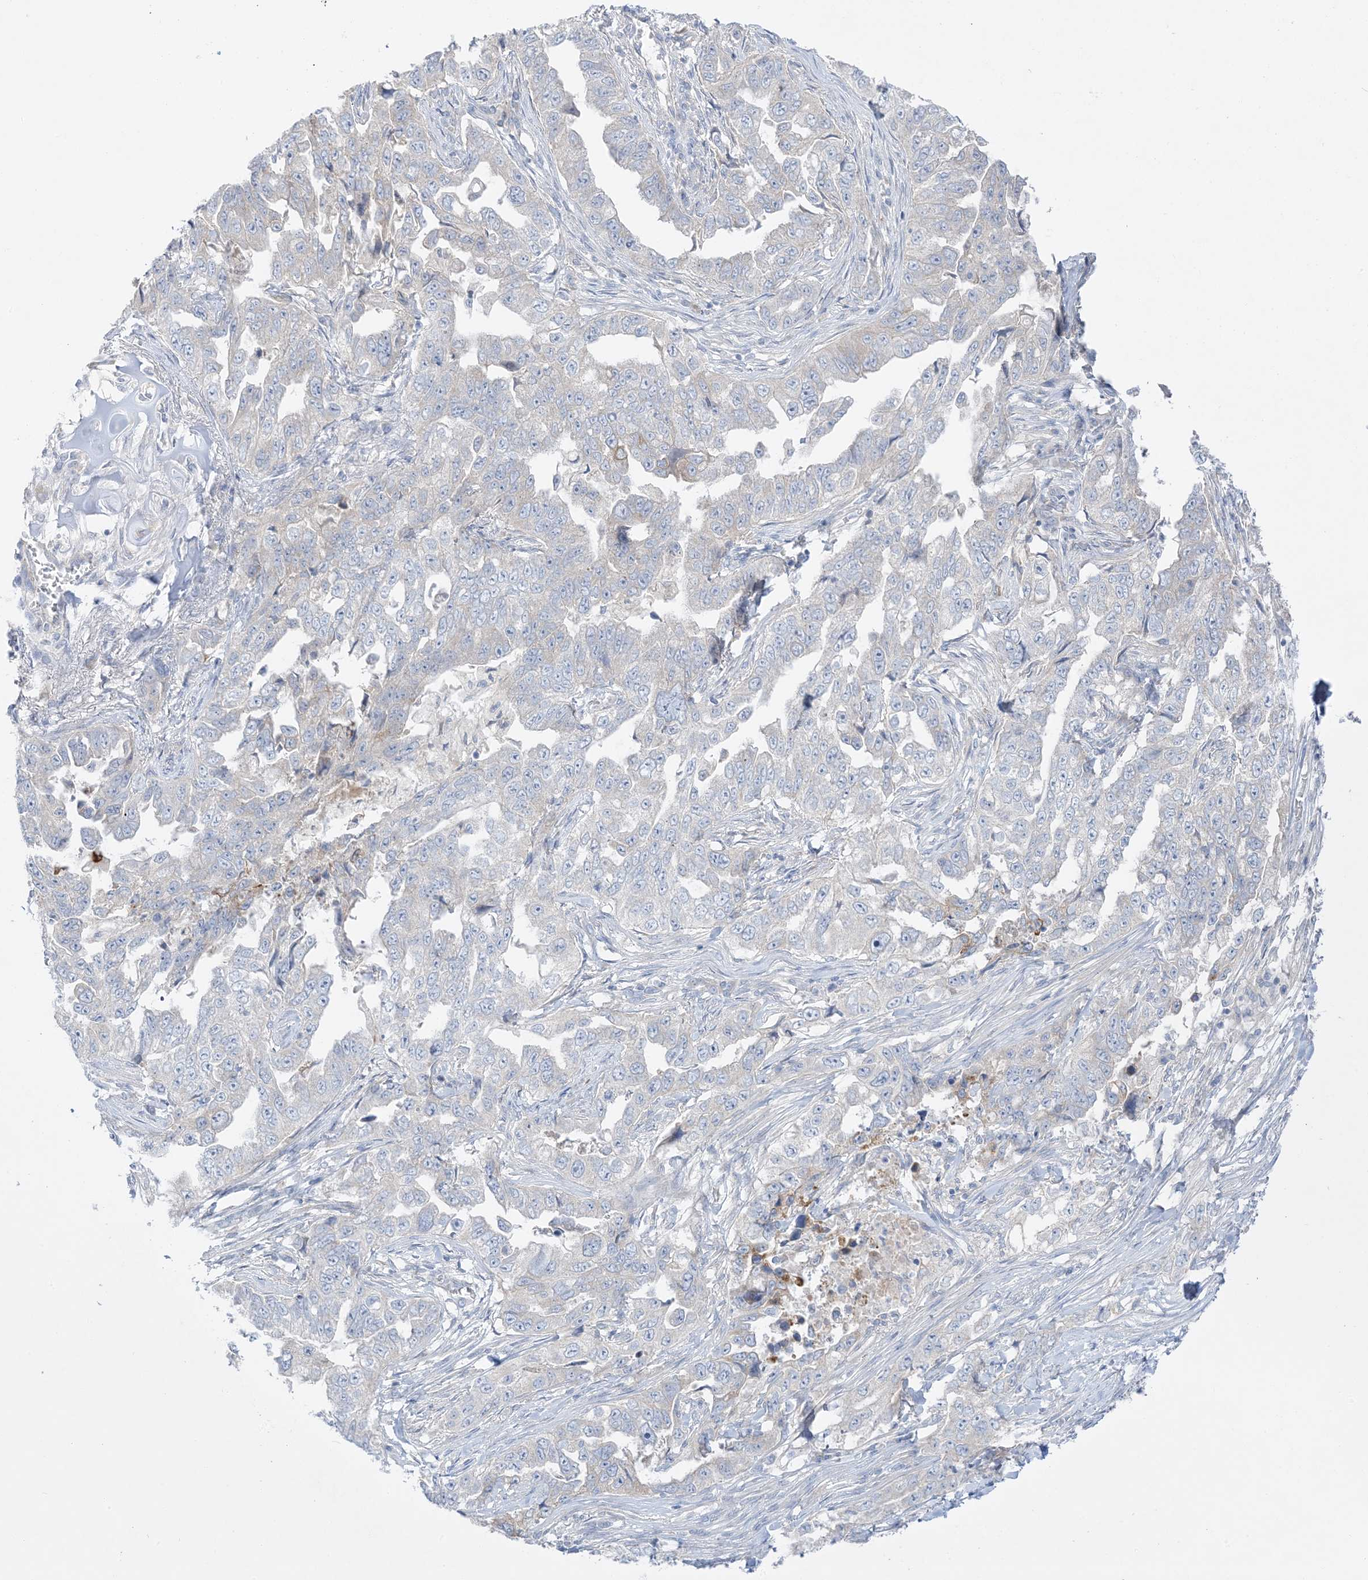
{"staining": {"intensity": "negative", "quantity": "none", "location": "none"}, "tissue": "lung cancer", "cell_type": "Tumor cells", "image_type": "cancer", "snomed": [{"axis": "morphology", "description": "Adenocarcinoma, NOS"}, {"axis": "topography", "description": "Lung"}], "caption": "Tumor cells are negative for protein expression in human adenocarcinoma (lung). Nuclei are stained in blue.", "gene": "FAM184A", "patient": {"sex": "female", "age": 51}}